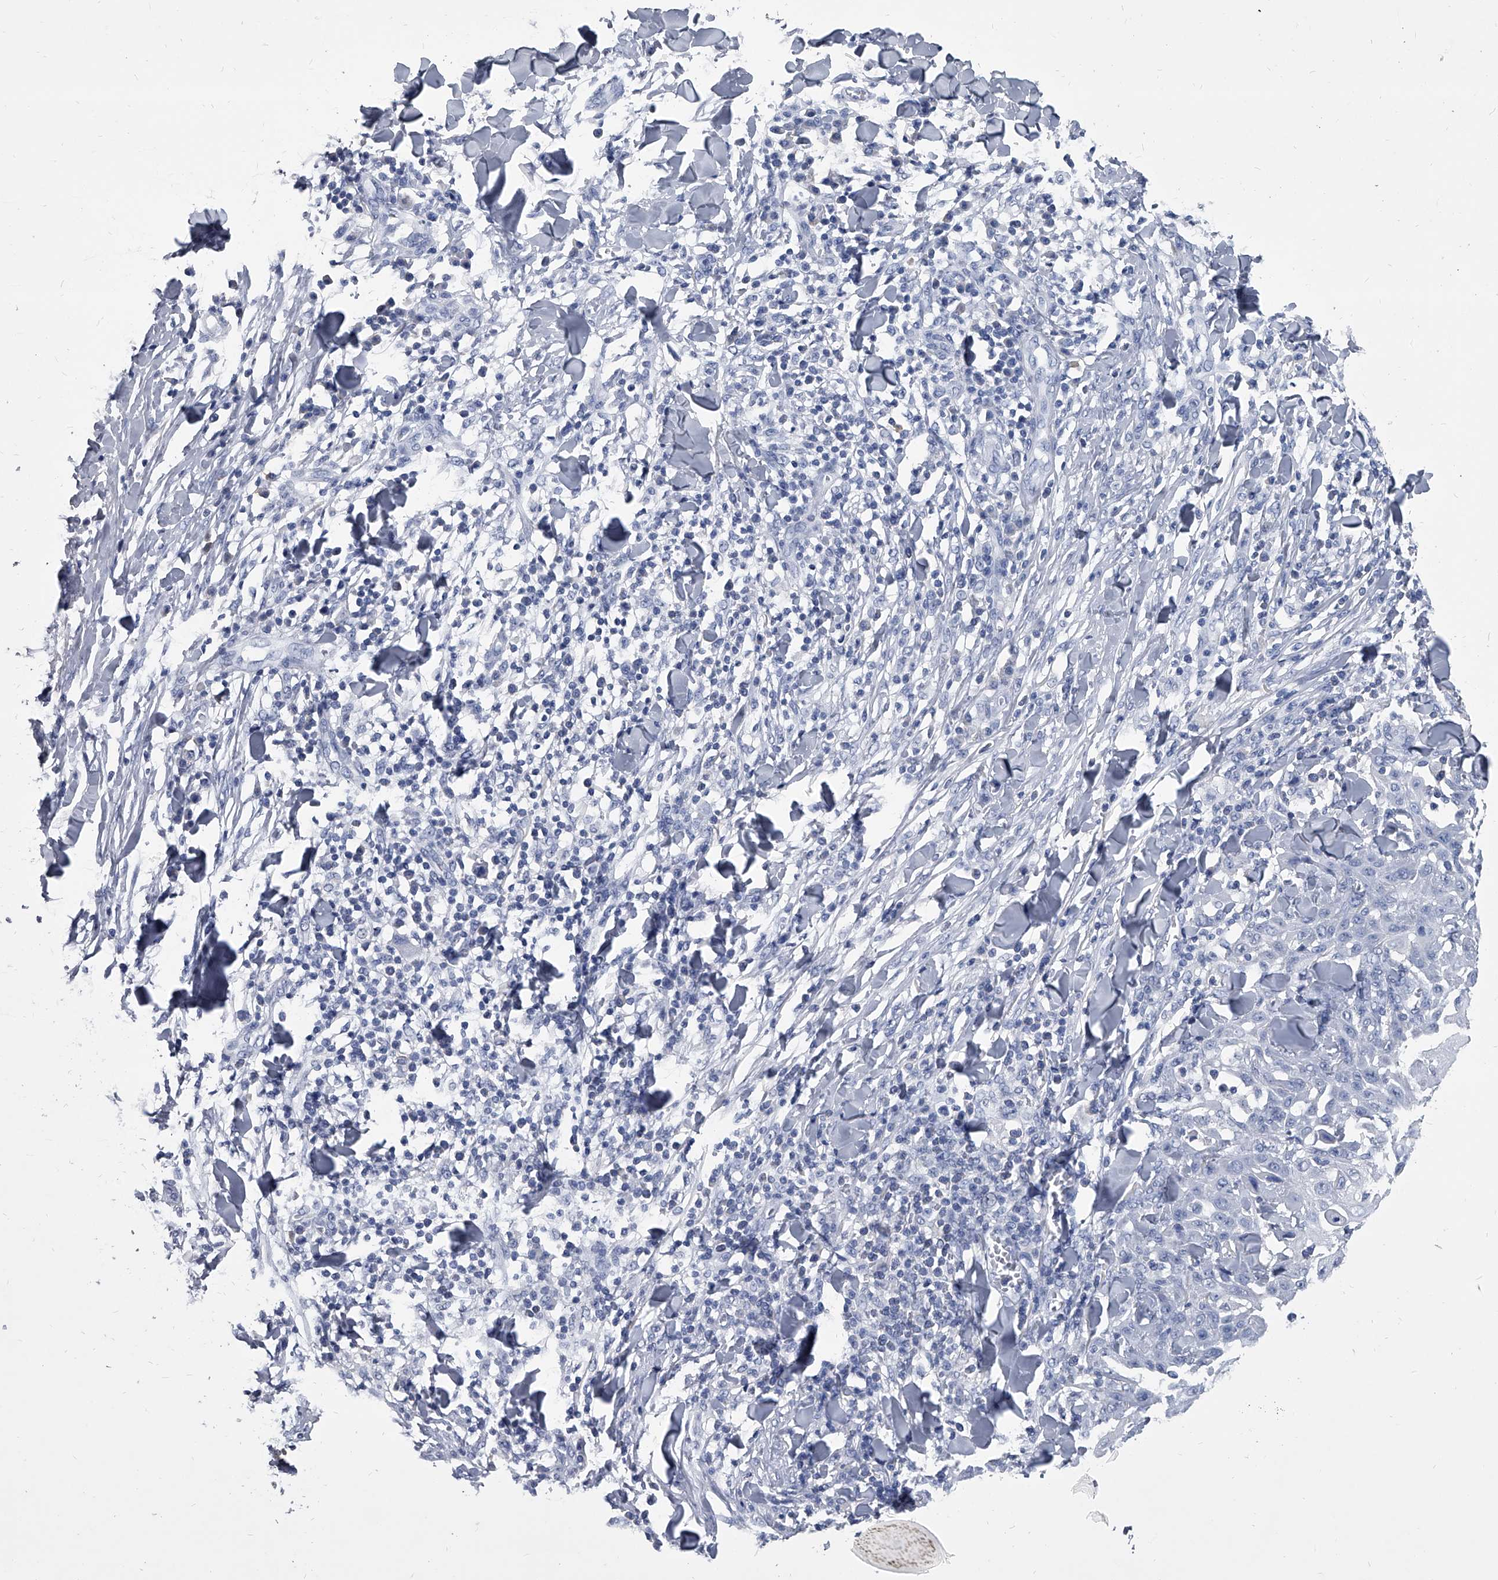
{"staining": {"intensity": "negative", "quantity": "none", "location": "none"}, "tissue": "skin cancer", "cell_type": "Tumor cells", "image_type": "cancer", "snomed": [{"axis": "morphology", "description": "Squamous cell carcinoma, NOS"}, {"axis": "topography", "description": "Skin"}], "caption": "This is a histopathology image of immunohistochemistry (IHC) staining of squamous cell carcinoma (skin), which shows no positivity in tumor cells.", "gene": "BCAS1", "patient": {"sex": "male", "age": 24}}